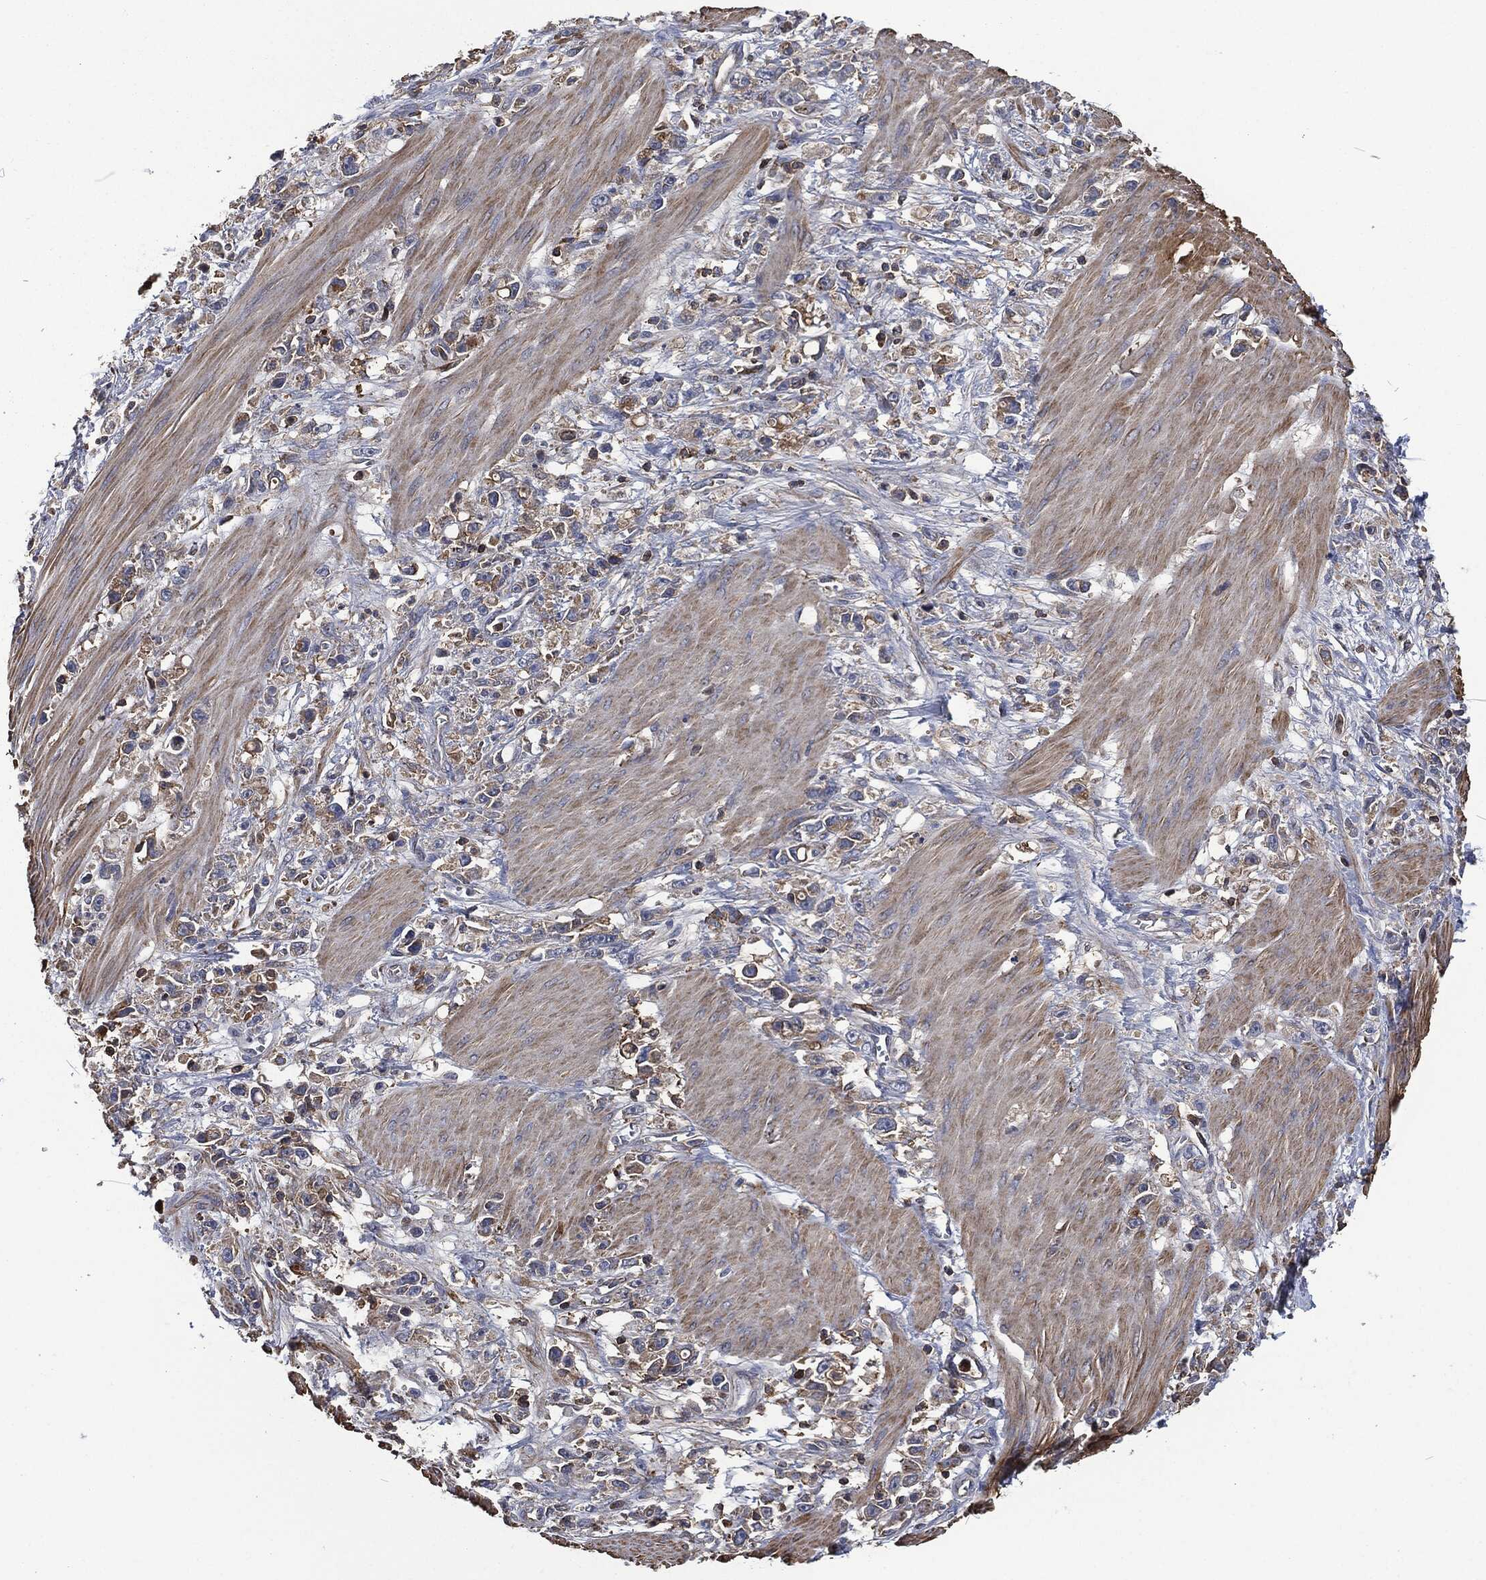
{"staining": {"intensity": "weak", "quantity": "<25%", "location": "cytoplasmic/membranous"}, "tissue": "stomach cancer", "cell_type": "Tumor cells", "image_type": "cancer", "snomed": [{"axis": "morphology", "description": "Adenocarcinoma, NOS"}, {"axis": "topography", "description": "Stomach"}], "caption": "High magnification brightfield microscopy of stomach cancer (adenocarcinoma) stained with DAB (brown) and counterstained with hematoxylin (blue): tumor cells show no significant positivity.", "gene": "LGALS9", "patient": {"sex": "female", "age": 59}}